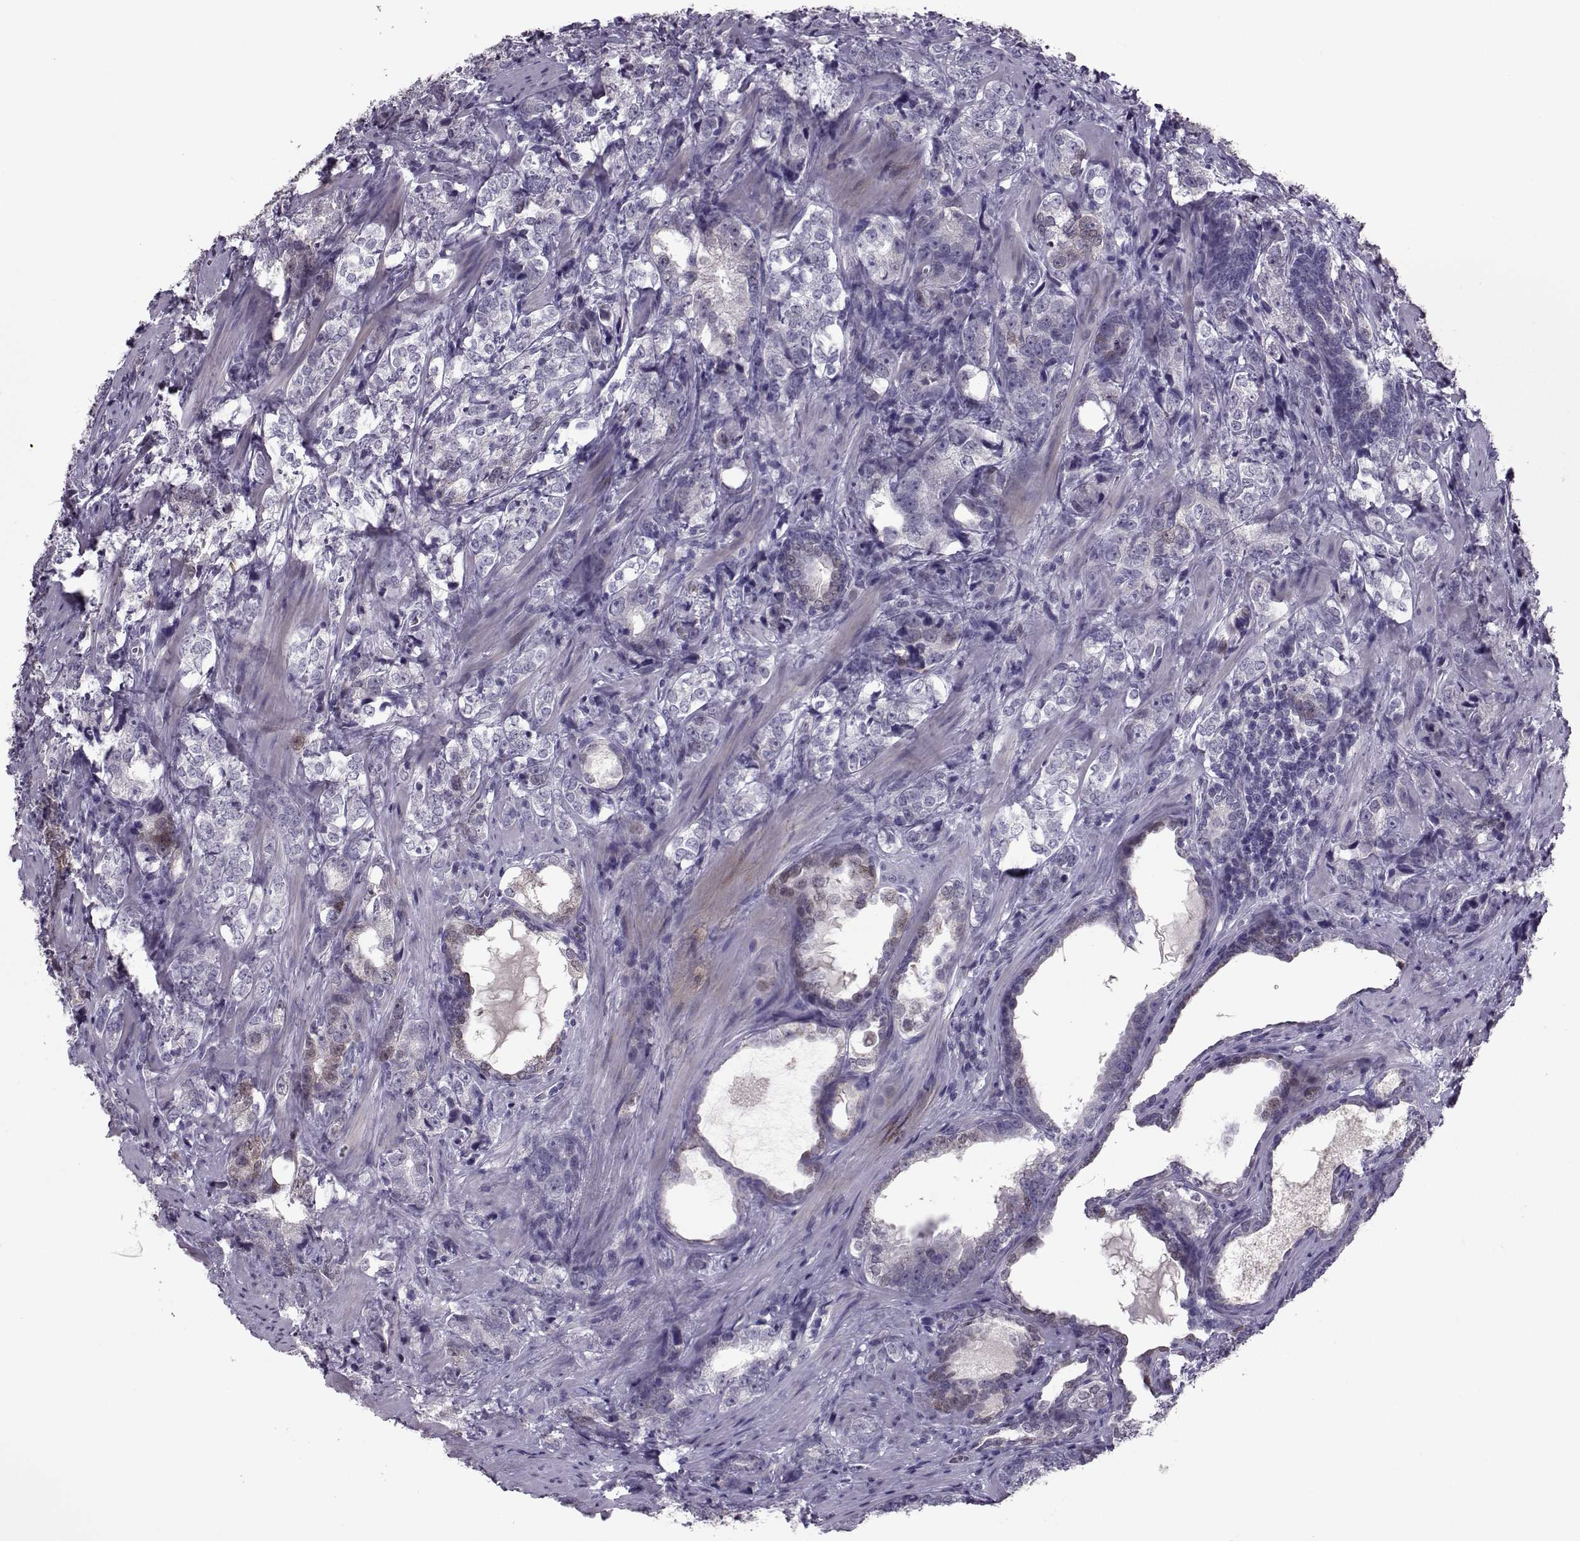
{"staining": {"intensity": "moderate", "quantity": "<25%", "location": "cytoplasmic/membranous"}, "tissue": "prostate cancer", "cell_type": "Tumor cells", "image_type": "cancer", "snomed": [{"axis": "morphology", "description": "Adenocarcinoma, NOS"}, {"axis": "topography", "description": "Prostate and seminal vesicle, NOS"}], "caption": "IHC (DAB) staining of prostate cancer (adenocarcinoma) exhibits moderate cytoplasmic/membranous protein positivity in approximately <25% of tumor cells. (DAB IHC, brown staining for protein, blue staining for nuclei).", "gene": "ASRGL1", "patient": {"sex": "male", "age": 63}}